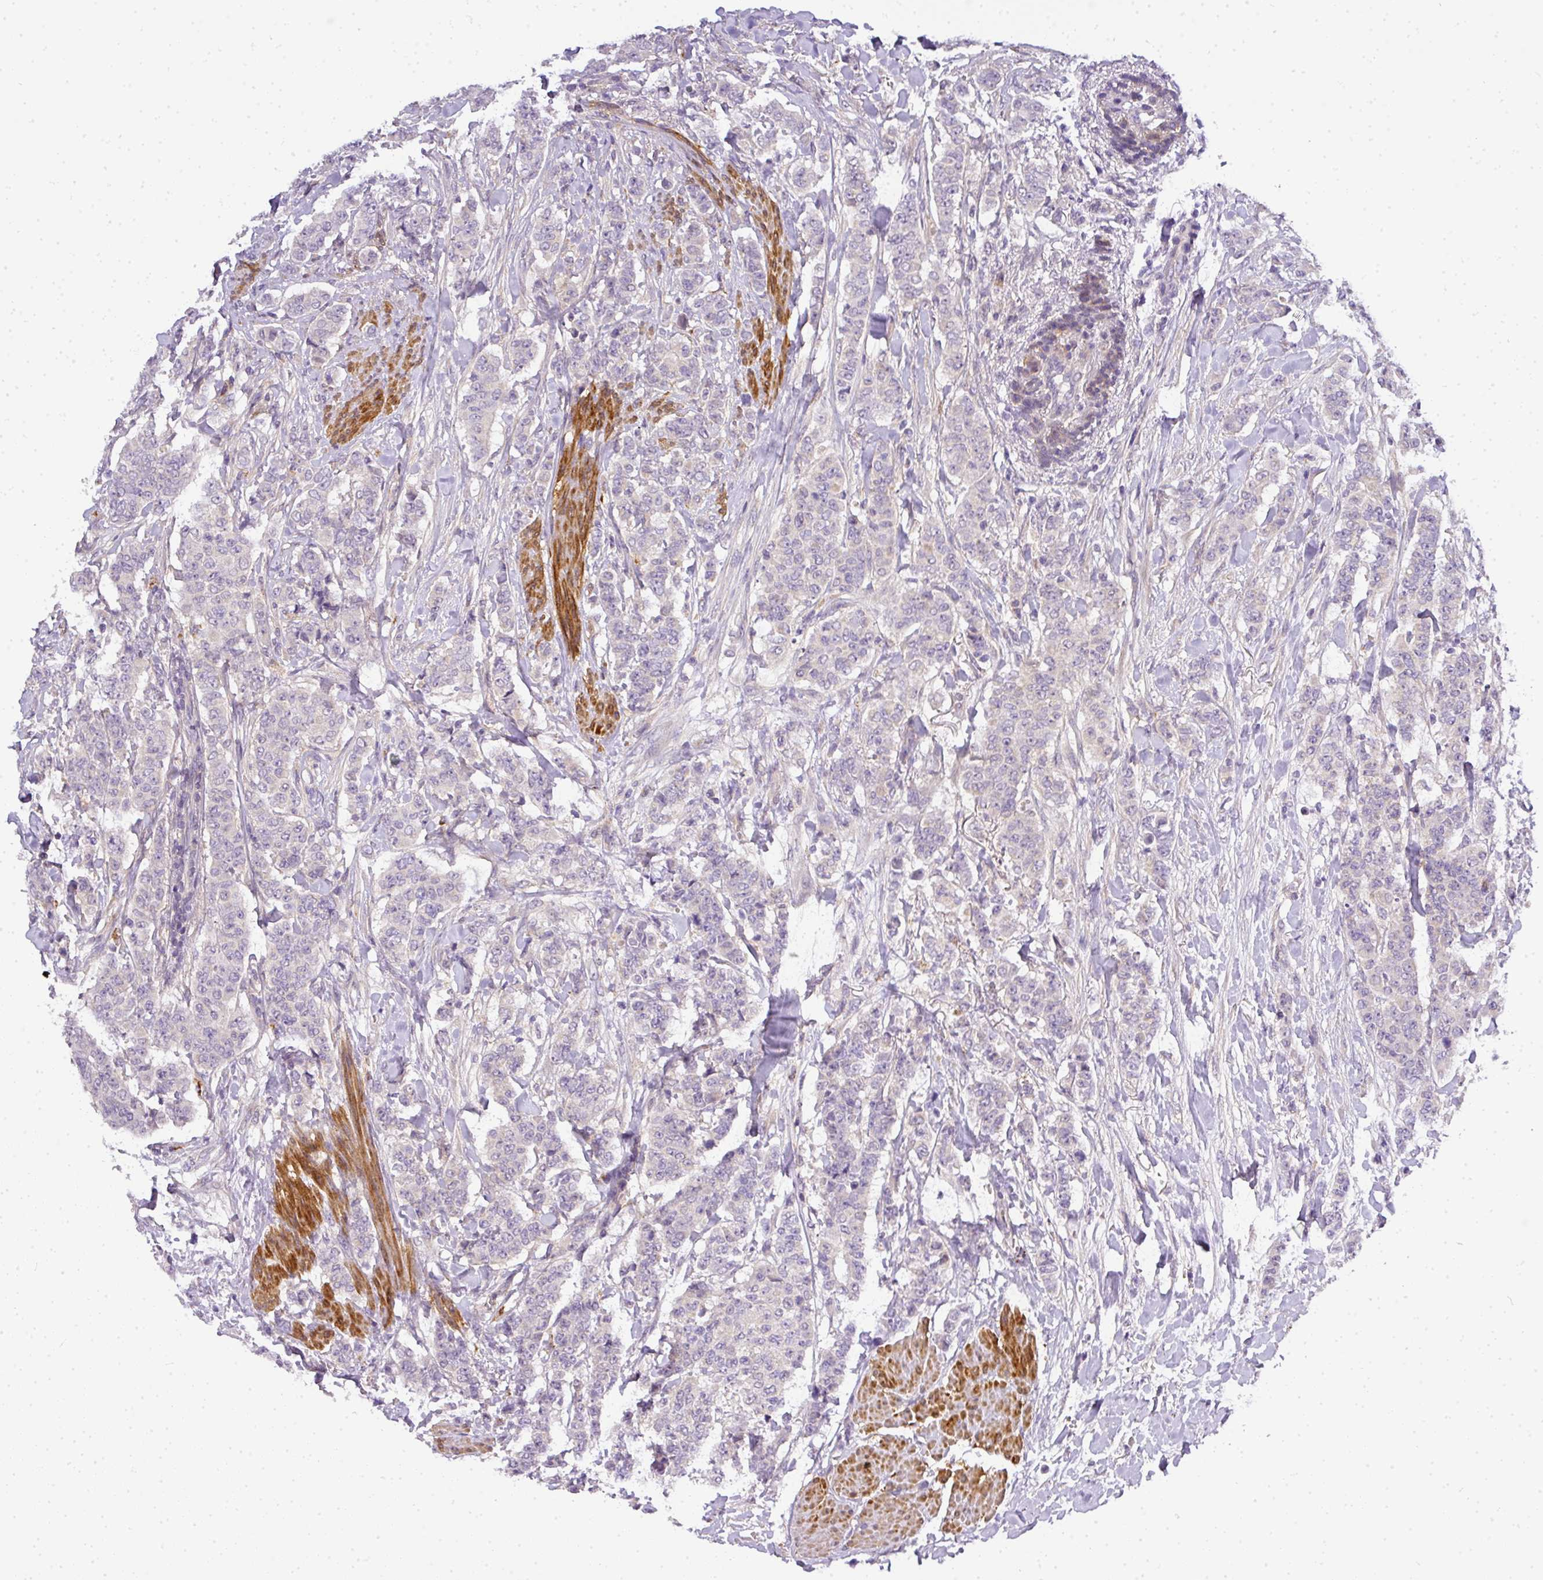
{"staining": {"intensity": "negative", "quantity": "none", "location": "none"}, "tissue": "breast cancer", "cell_type": "Tumor cells", "image_type": "cancer", "snomed": [{"axis": "morphology", "description": "Duct carcinoma"}, {"axis": "topography", "description": "Breast"}], "caption": "High magnification brightfield microscopy of invasive ductal carcinoma (breast) stained with DAB (3,3'-diaminobenzidine) (brown) and counterstained with hematoxylin (blue): tumor cells show no significant expression.", "gene": "ADH5", "patient": {"sex": "female", "age": 40}}